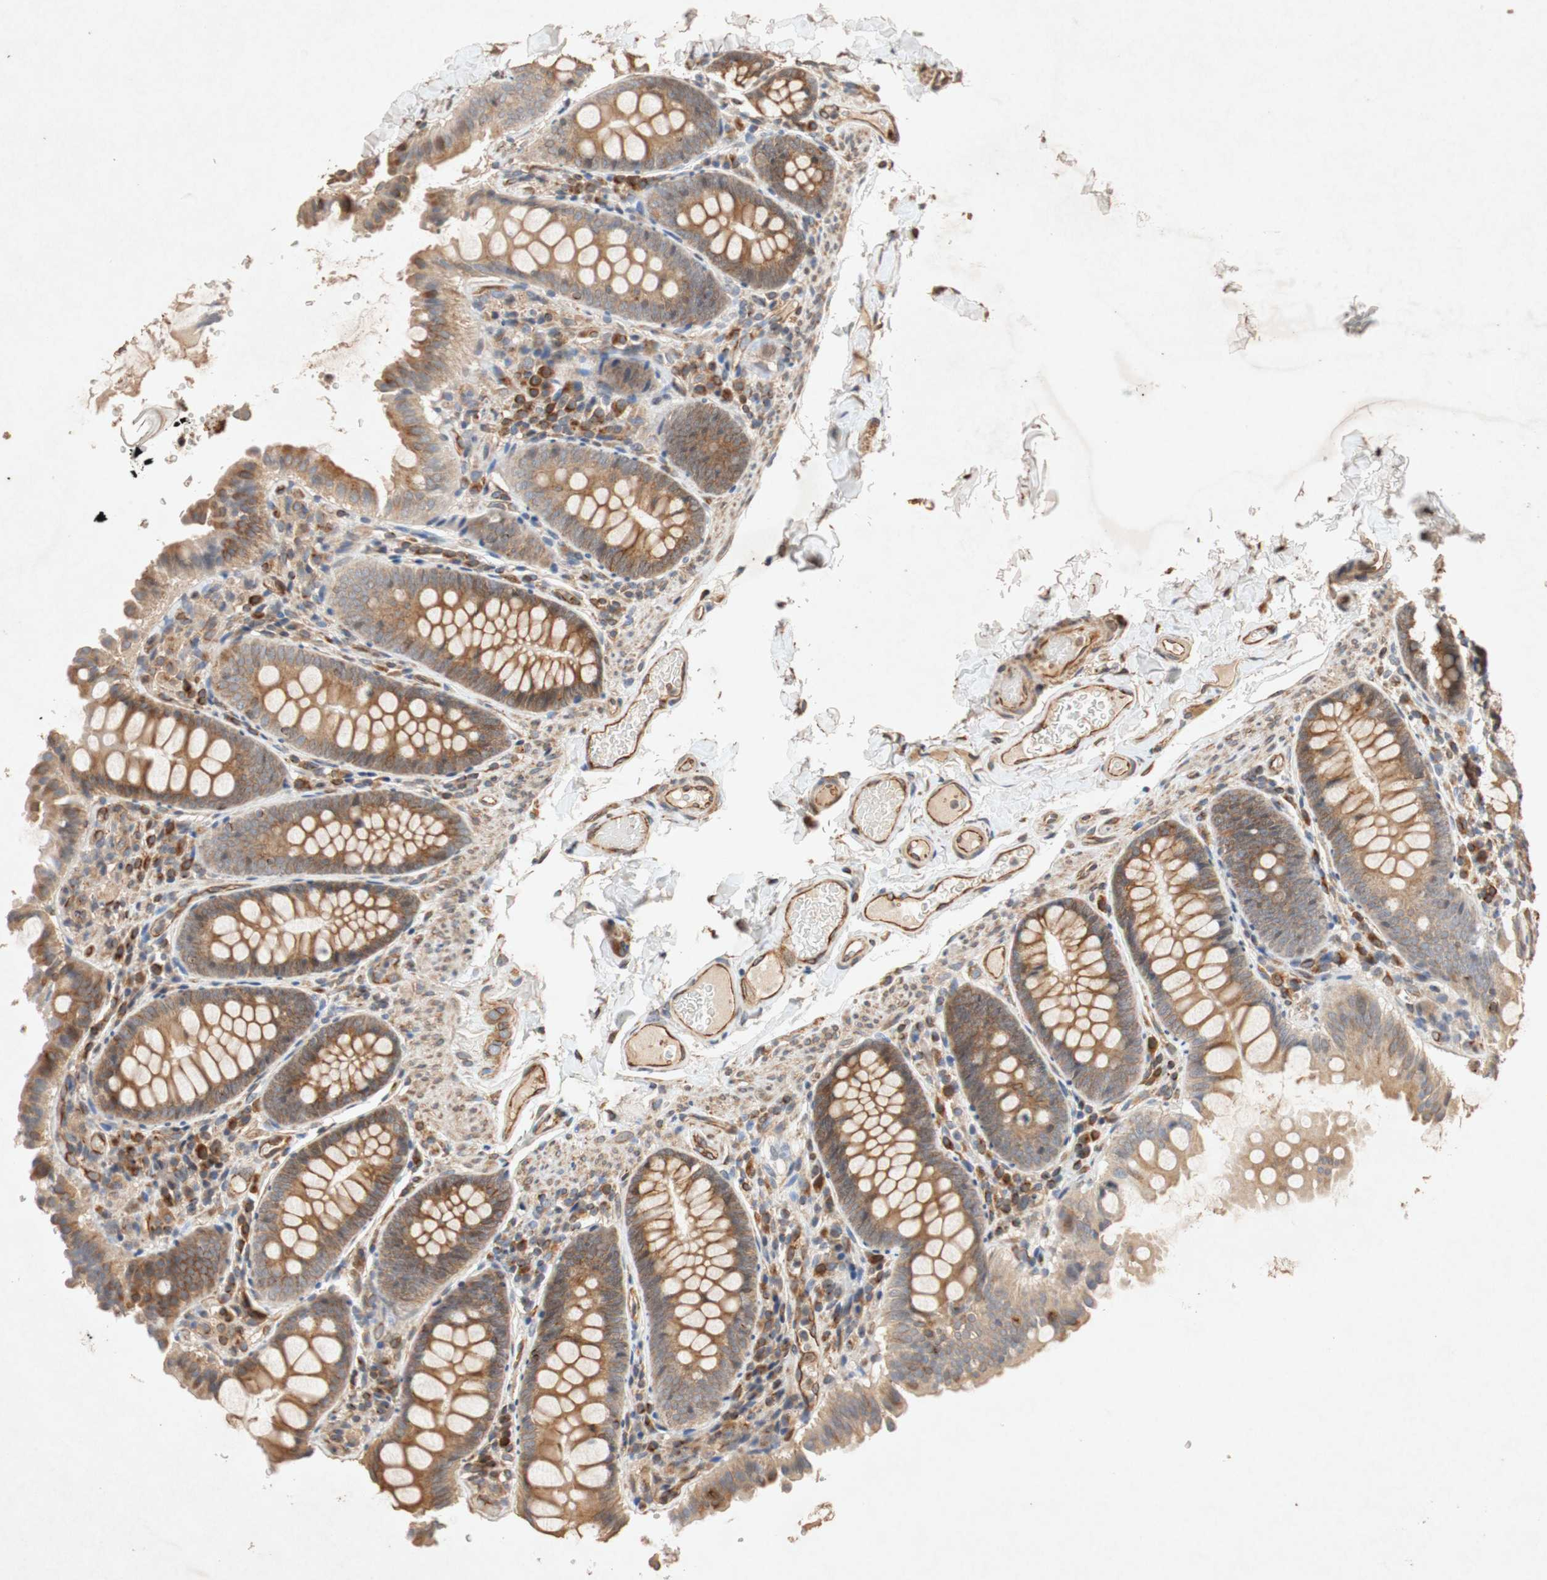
{"staining": {"intensity": "moderate", "quantity": ">75%", "location": "cytoplasmic/membranous"}, "tissue": "colon", "cell_type": "Endothelial cells", "image_type": "normal", "snomed": [{"axis": "morphology", "description": "Normal tissue, NOS"}, {"axis": "topography", "description": "Colon"}], "caption": "Benign colon exhibits moderate cytoplasmic/membranous staining in about >75% of endothelial cells.", "gene": "TUBB", "patient": {"sex": "female", "age": 61}}